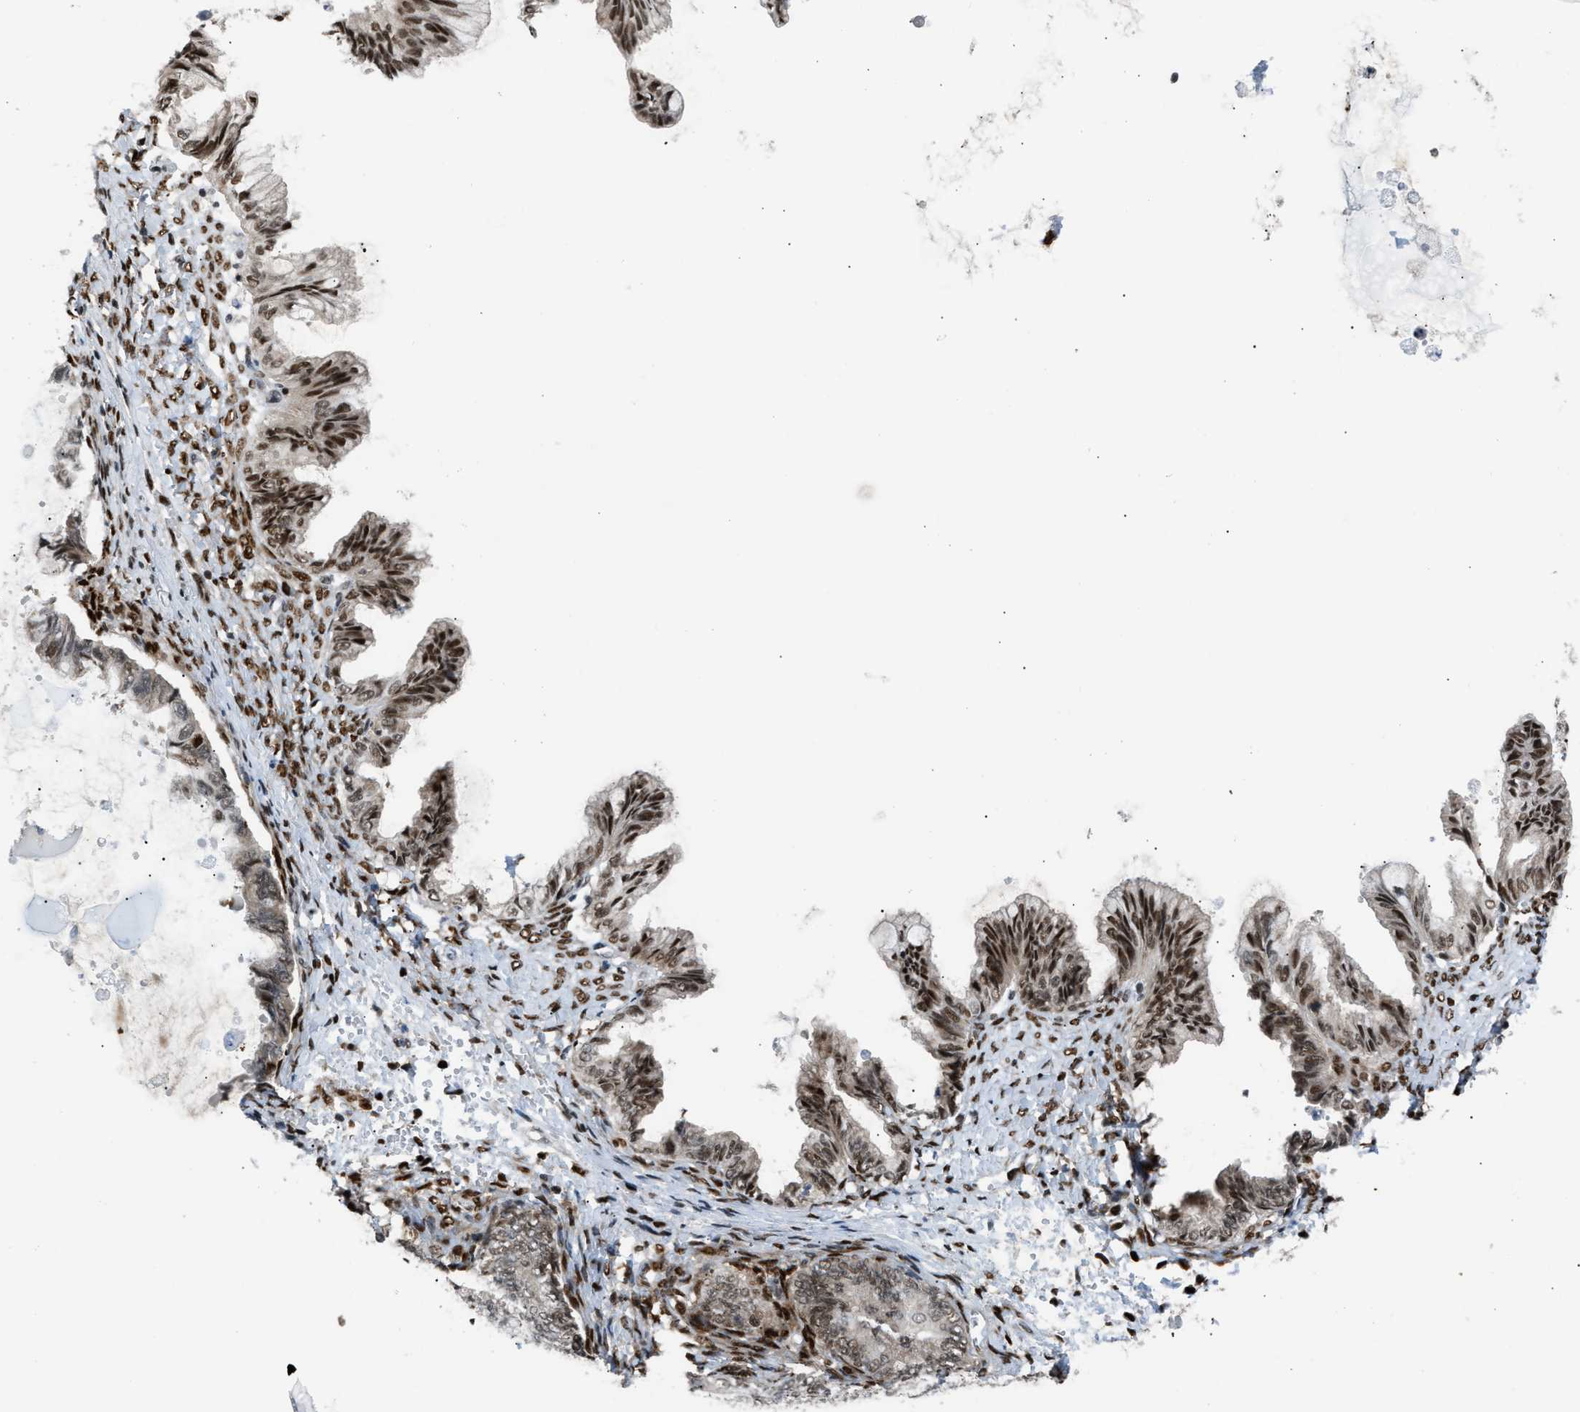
{"staining": {"intensity": "moderate", "quantity": ">75%", "location": "nuclear"}, "tissue": "ovarian cancer", "cell_type": "Tumor cells", "image_type": "cancer", "snomed": [{"axis": "morphology", "description": "Cystadenocarcinoma, mucinous, NOS"}, {"axis": "topography", "description": "Ovary"}], "caption": "Immunohistochemical staining of ovarian mucinous cystadenocarcinoma reveals moderate nuclear protein expression in approximately >75% of tumor cells.", "gene": "SSBP2", "patient": {"sex": "female", "age": 36}}